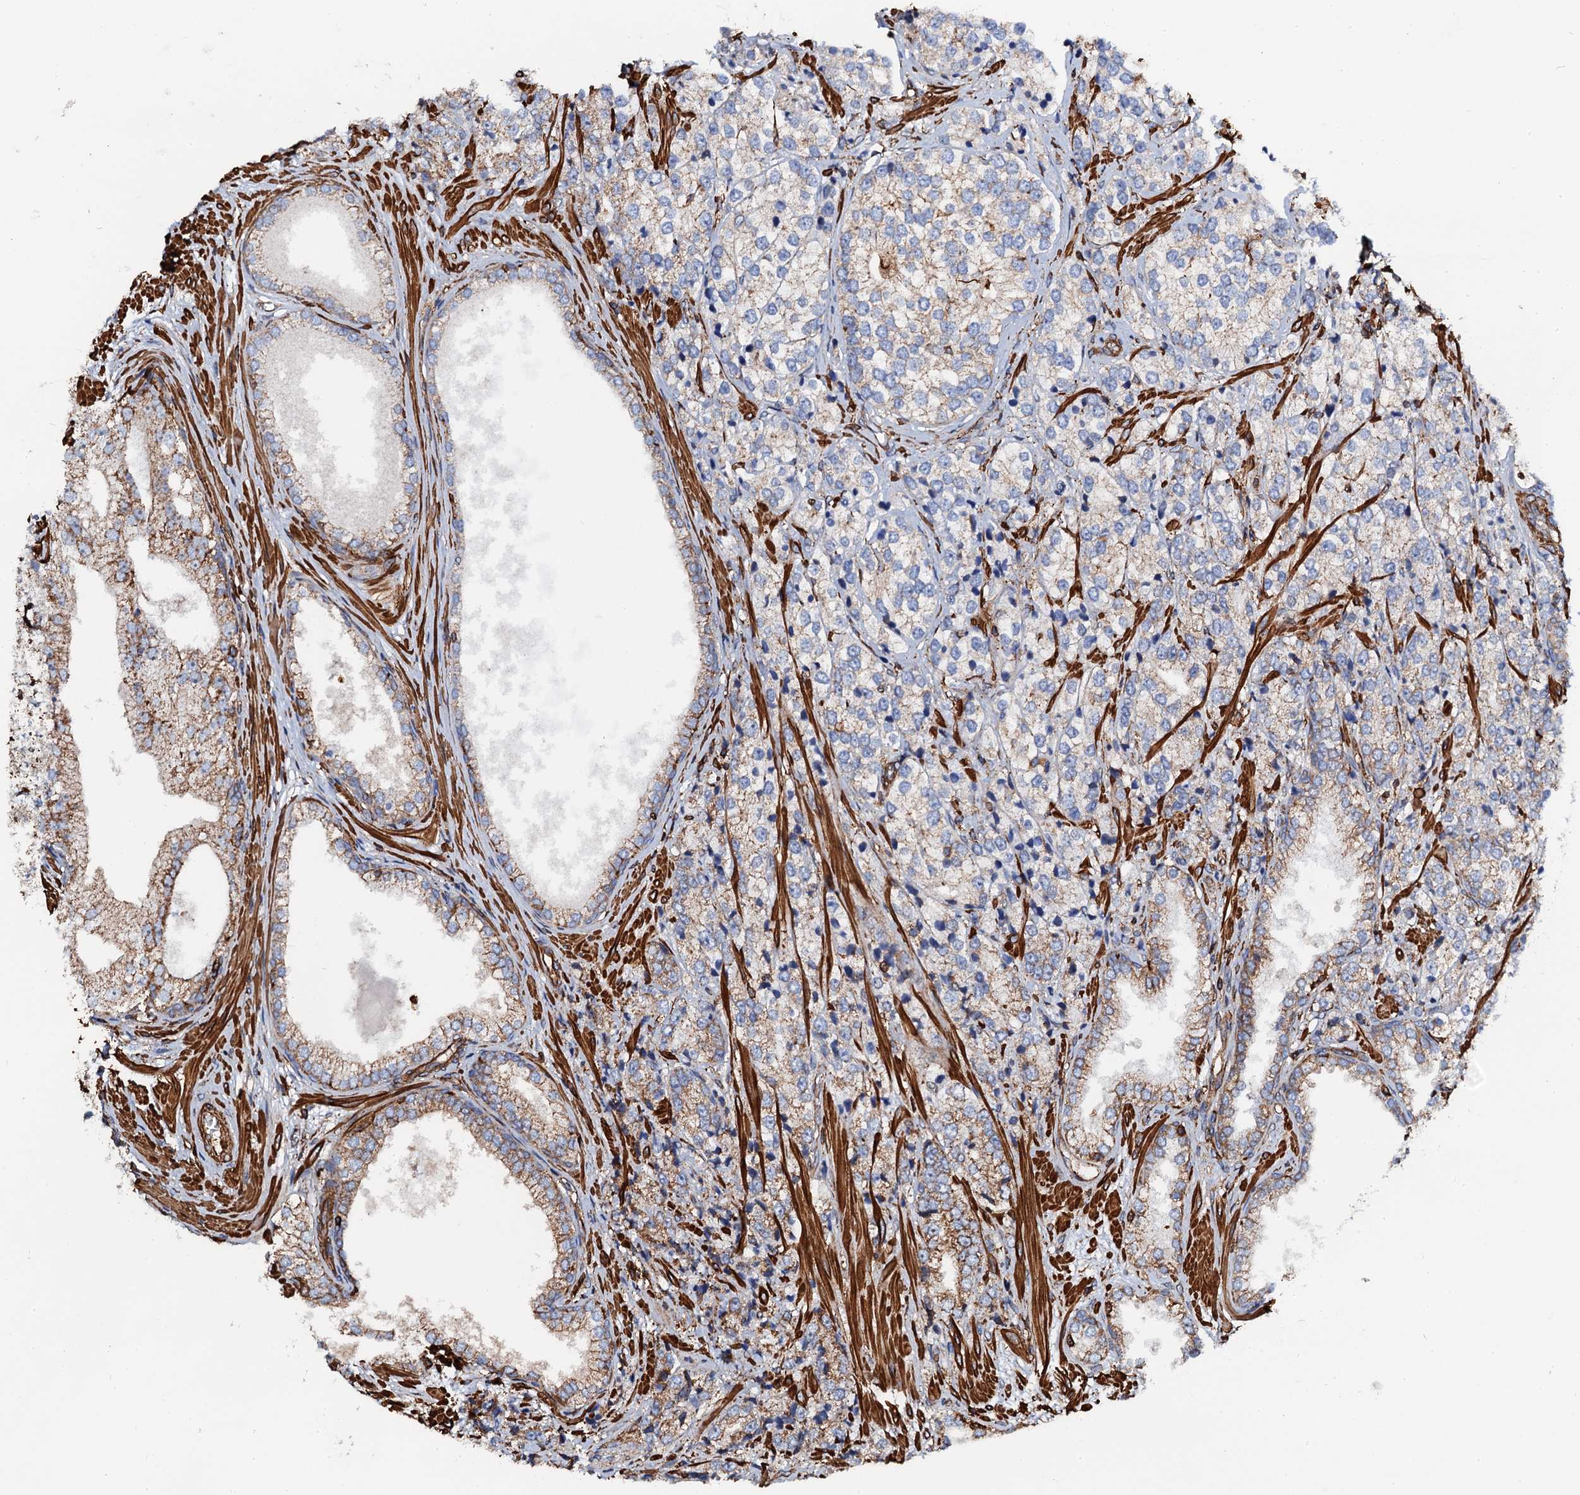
{"staining": {"intensity": "moderate", "quantity": "25%-75%", "location": "cytoplasmic/membranous"}, "tissue": "prostate cancer", "cell_type": "Tumor cells", "image_type": "cancer", "snomed": [{"axis": "morphology", "description": "Adenocarcinoma, High grade"}, {"axis": "topography", "description": "Prostate"}], "caption": "A histopathology image of human prostate high-grade adenocarcinoma stained for a protein reveals moderate cytoplasmic/membranous brown staining in tumor cells. The staining is performed using DAB (3,3'-diaminobenzidine) brown chromogen to label protein expression. The nuclei are counter-stained blue using hematoxylin.", "gene": "INTS10", "patient": {"sex": "male", "age": 69}}